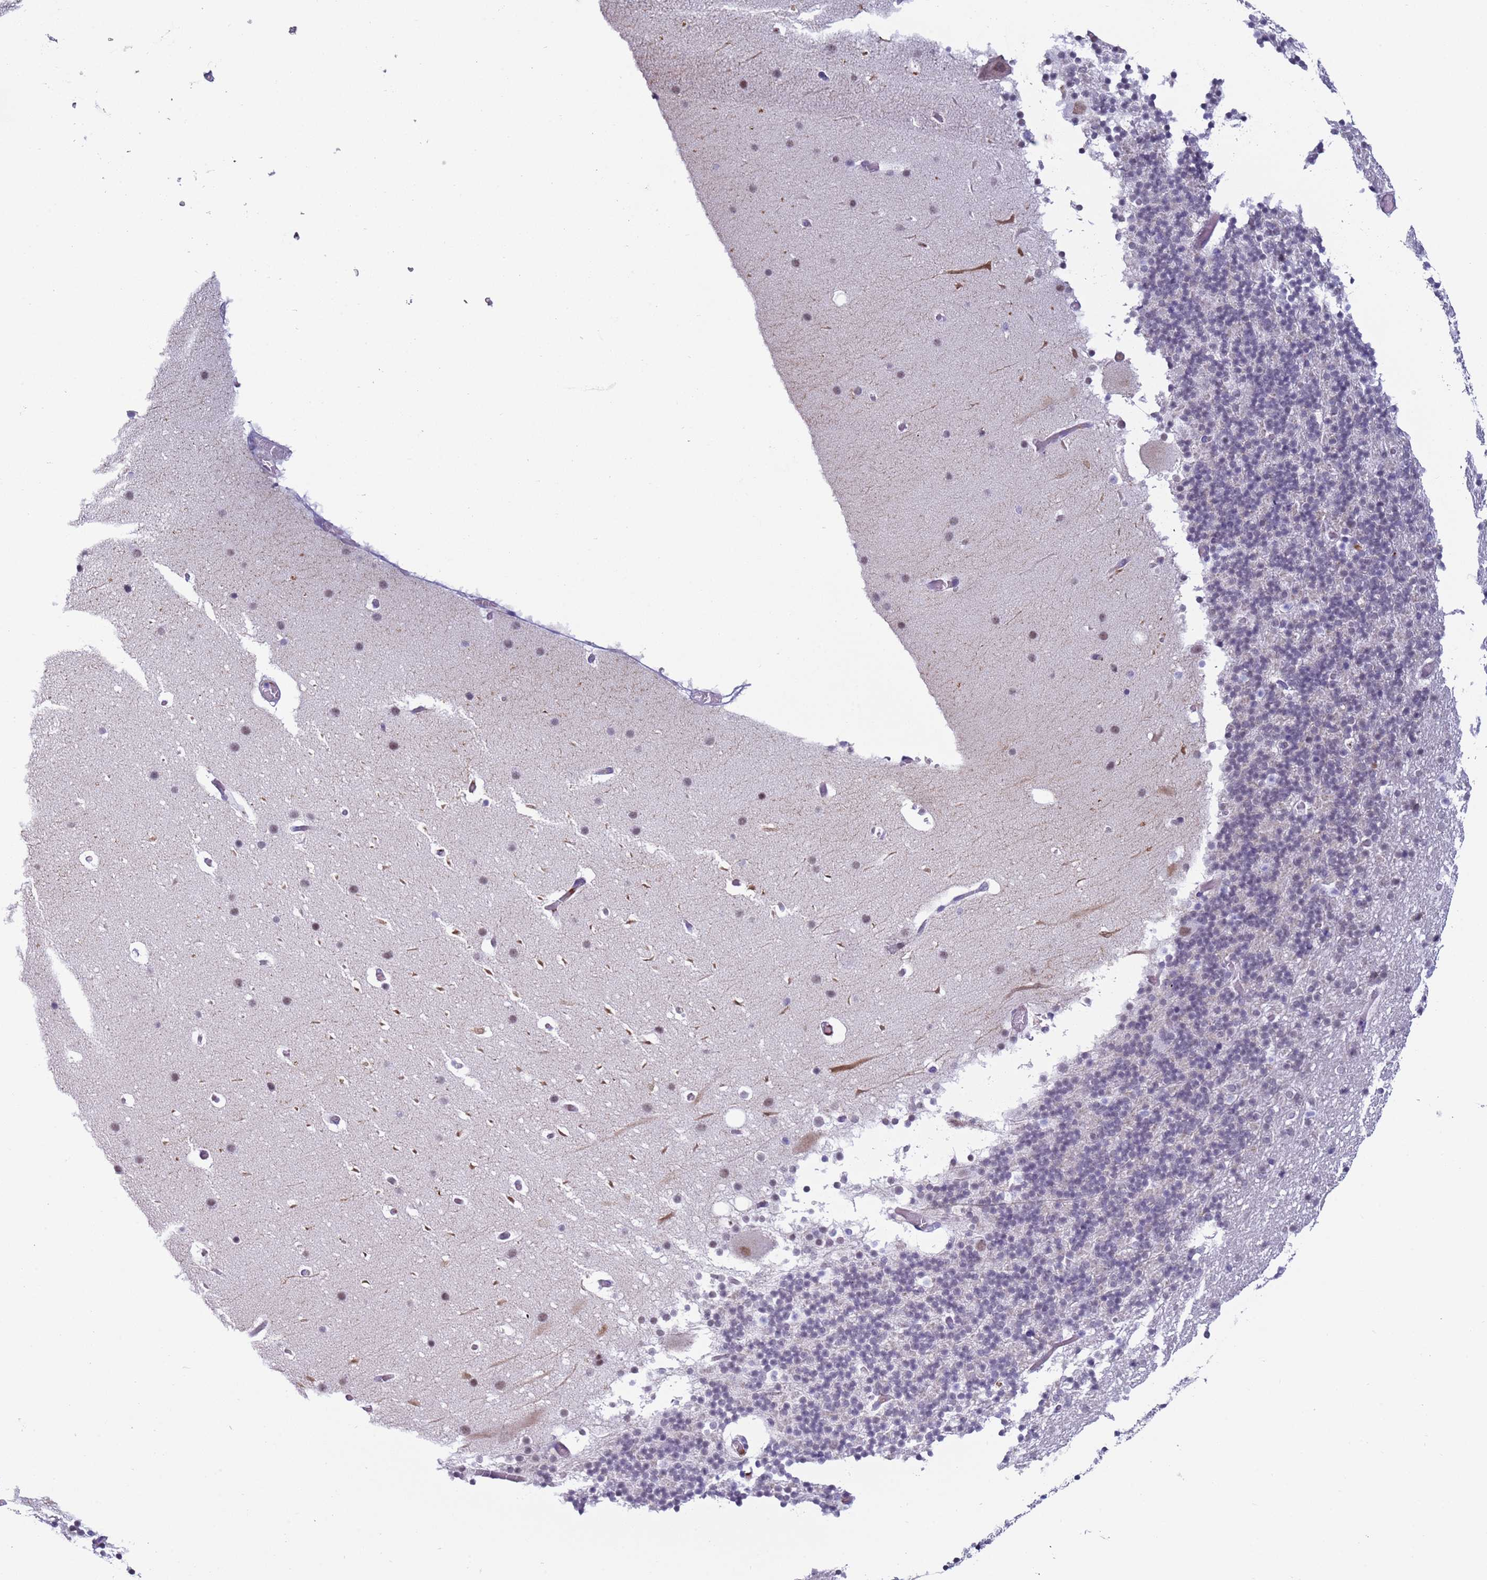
{"staining": {"intensity": "negative", "quantity": "none", "location": "none"}, "tissue": "cerebellum", "cell_type": "Cells in granular layer", "image_type": "normal", "snomed": [{"axis": "morphology", "description": "Normal tissue, NOS"}, {"axis": "topography", "description": "Cerebellum"}], "caption": "High power microscopy photomicrograph of an immunohistochemistry micrograph of normal cerebellum, revealing no significant expression in cells in granular layer.", "gene": "NPAP1", "patient": {"sex": "male", "age": 57}}